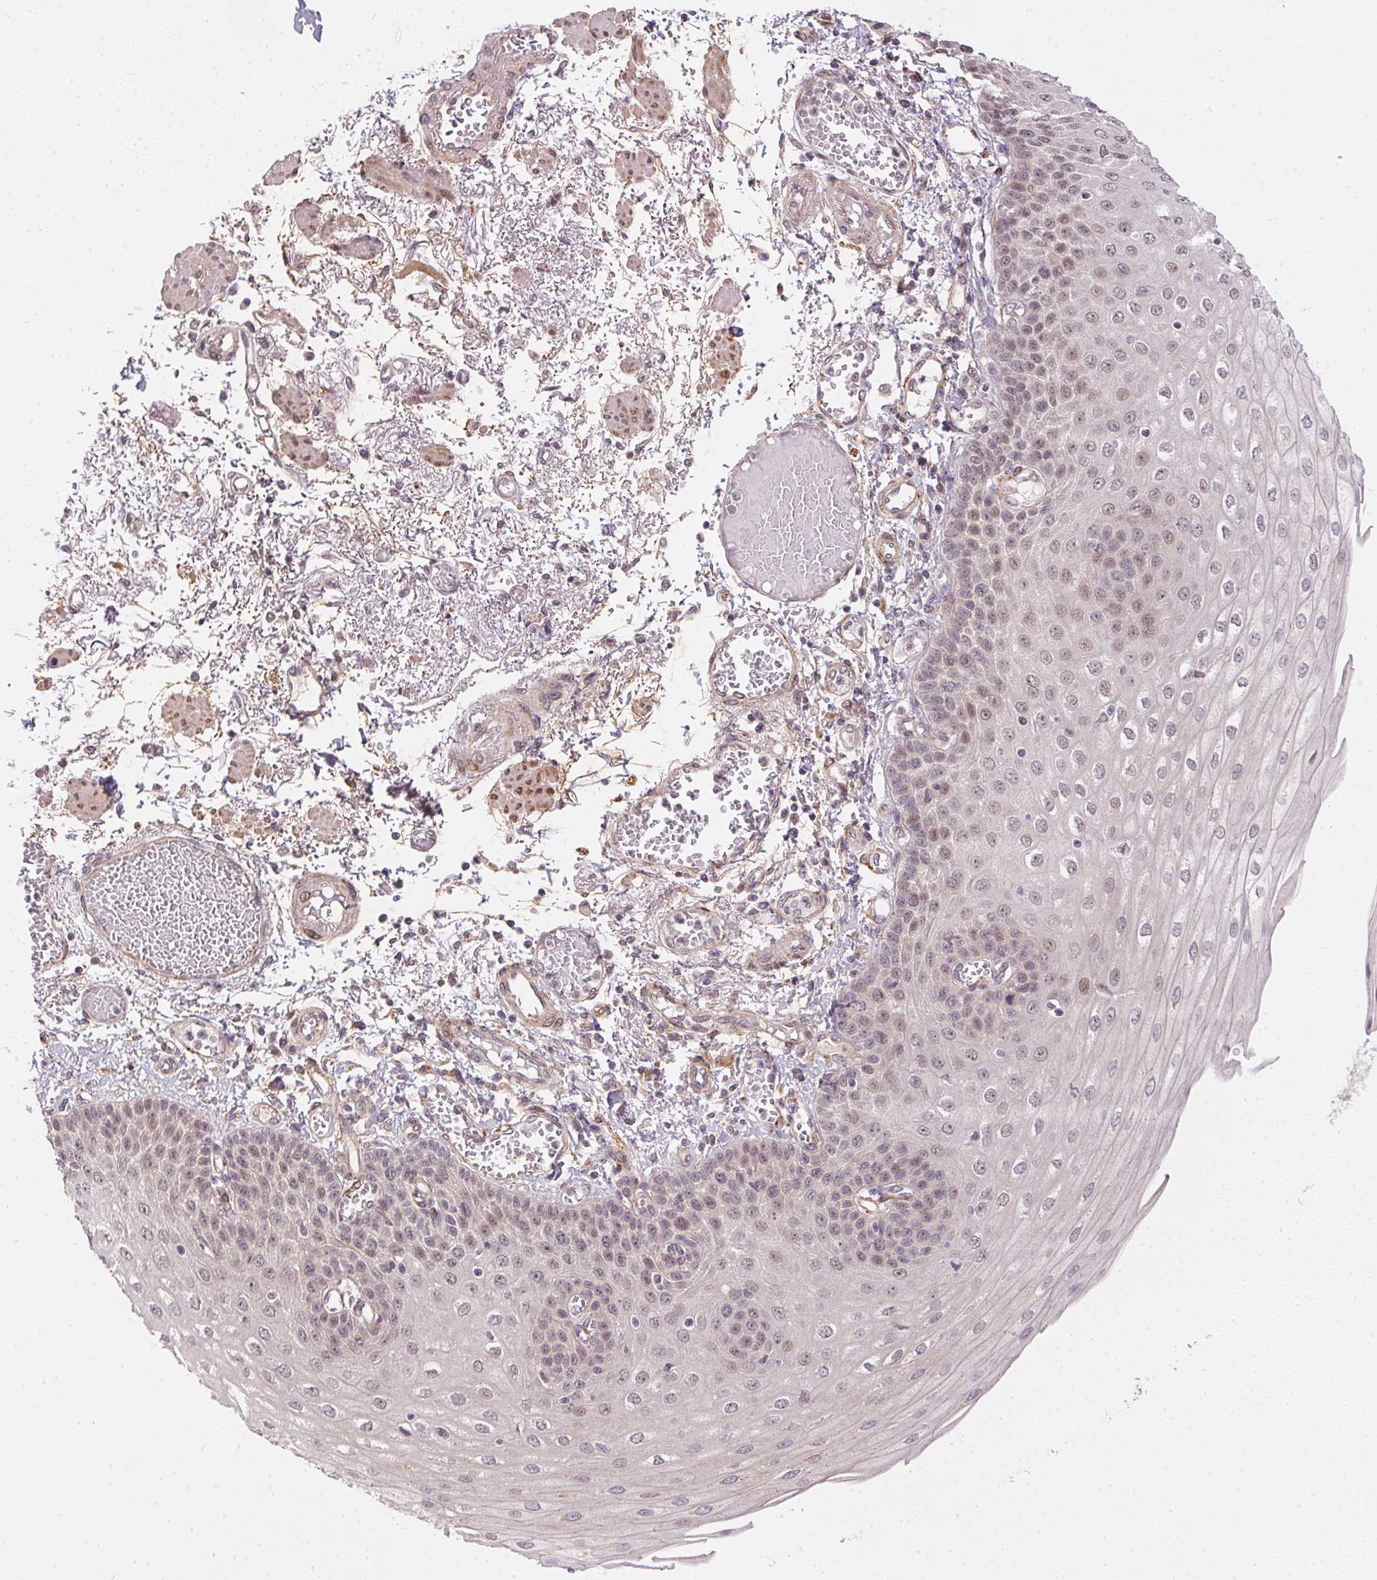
{"staining": {"intensity": "weak", "quantity": ">75%", "location": "nuclear"}, "tissue": "esophagus", "cell_type": "Squamous epithelial cells", "image_type": "normal", "snomed": [{"axis": "morphology", "description": "Normal tissue, NOS"}, {"axis": "morphology", "description": "Adenocarcinoma, NOS"}, {"axis": "topography", "description": "Esophagus"}], "caption": "This image demonstrates immunohistochemistry staining of normal esophagus, with low weak nuclear positivity in about >75% of squamous epithelial cells.", "gene": "CFAP92", "patient": {"sex": "male", "age": 81}}